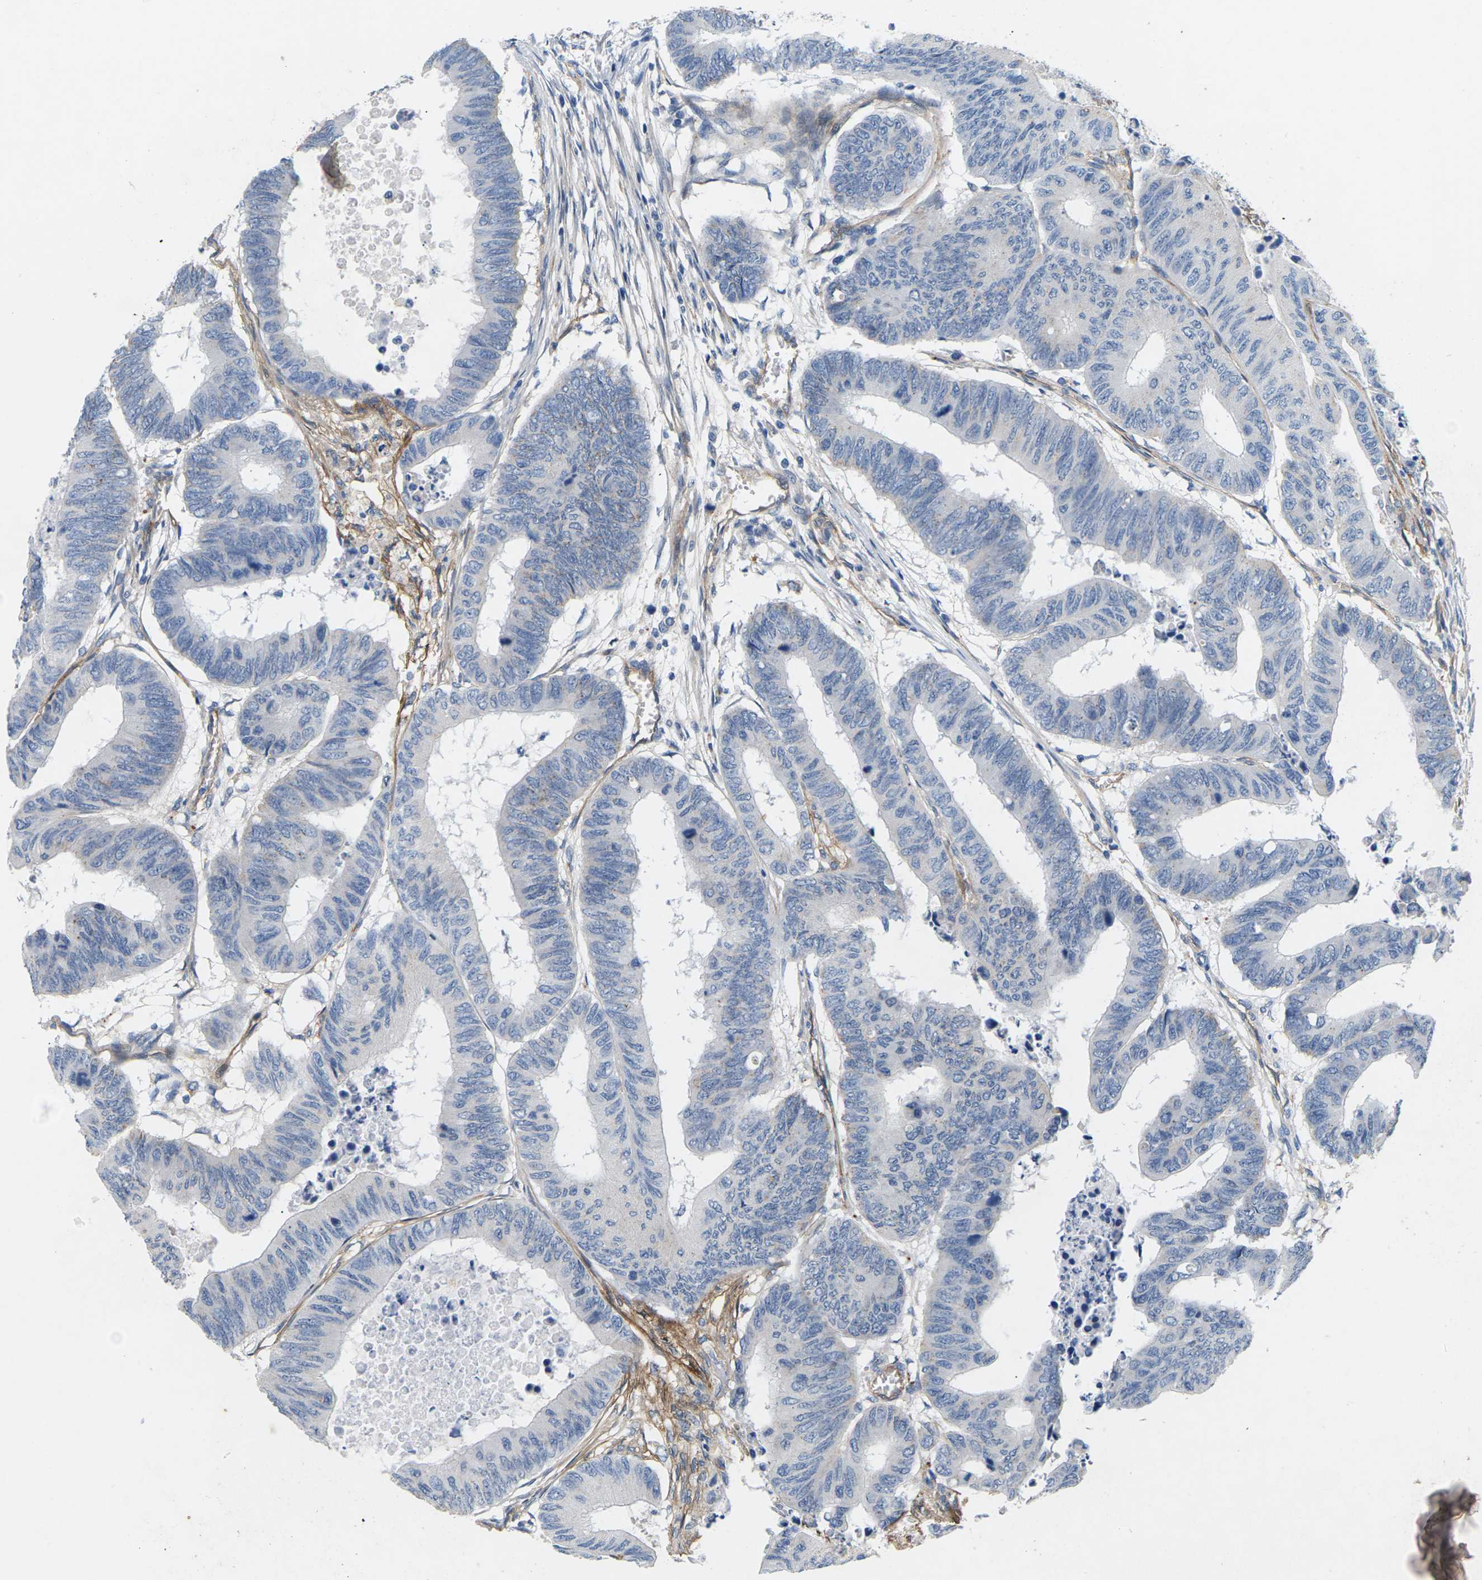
{"staining": {"intensity": "negative", "quantity": "none", "location": "none"}, "tissue": "colorectal cancer", "cell_type": "Tumor cells", "image_type": "cancer", "snomed": [{"axis": "morphology", "description": "Normal tissue, NOS"}, {"axis": "morphology", "description": "Adenocarcinoma, NOS"}, {"axis": "topography", "description": "Rectum"}, {"axis": "topography", "description": "Peripheral nerve tissue"}], "caption": "Immunohistochemistry of human colorectal cancer reveals no positivity in tumor cells.", "gene": "ITGA5", "patient": {"sex": "male", "age": 92}}